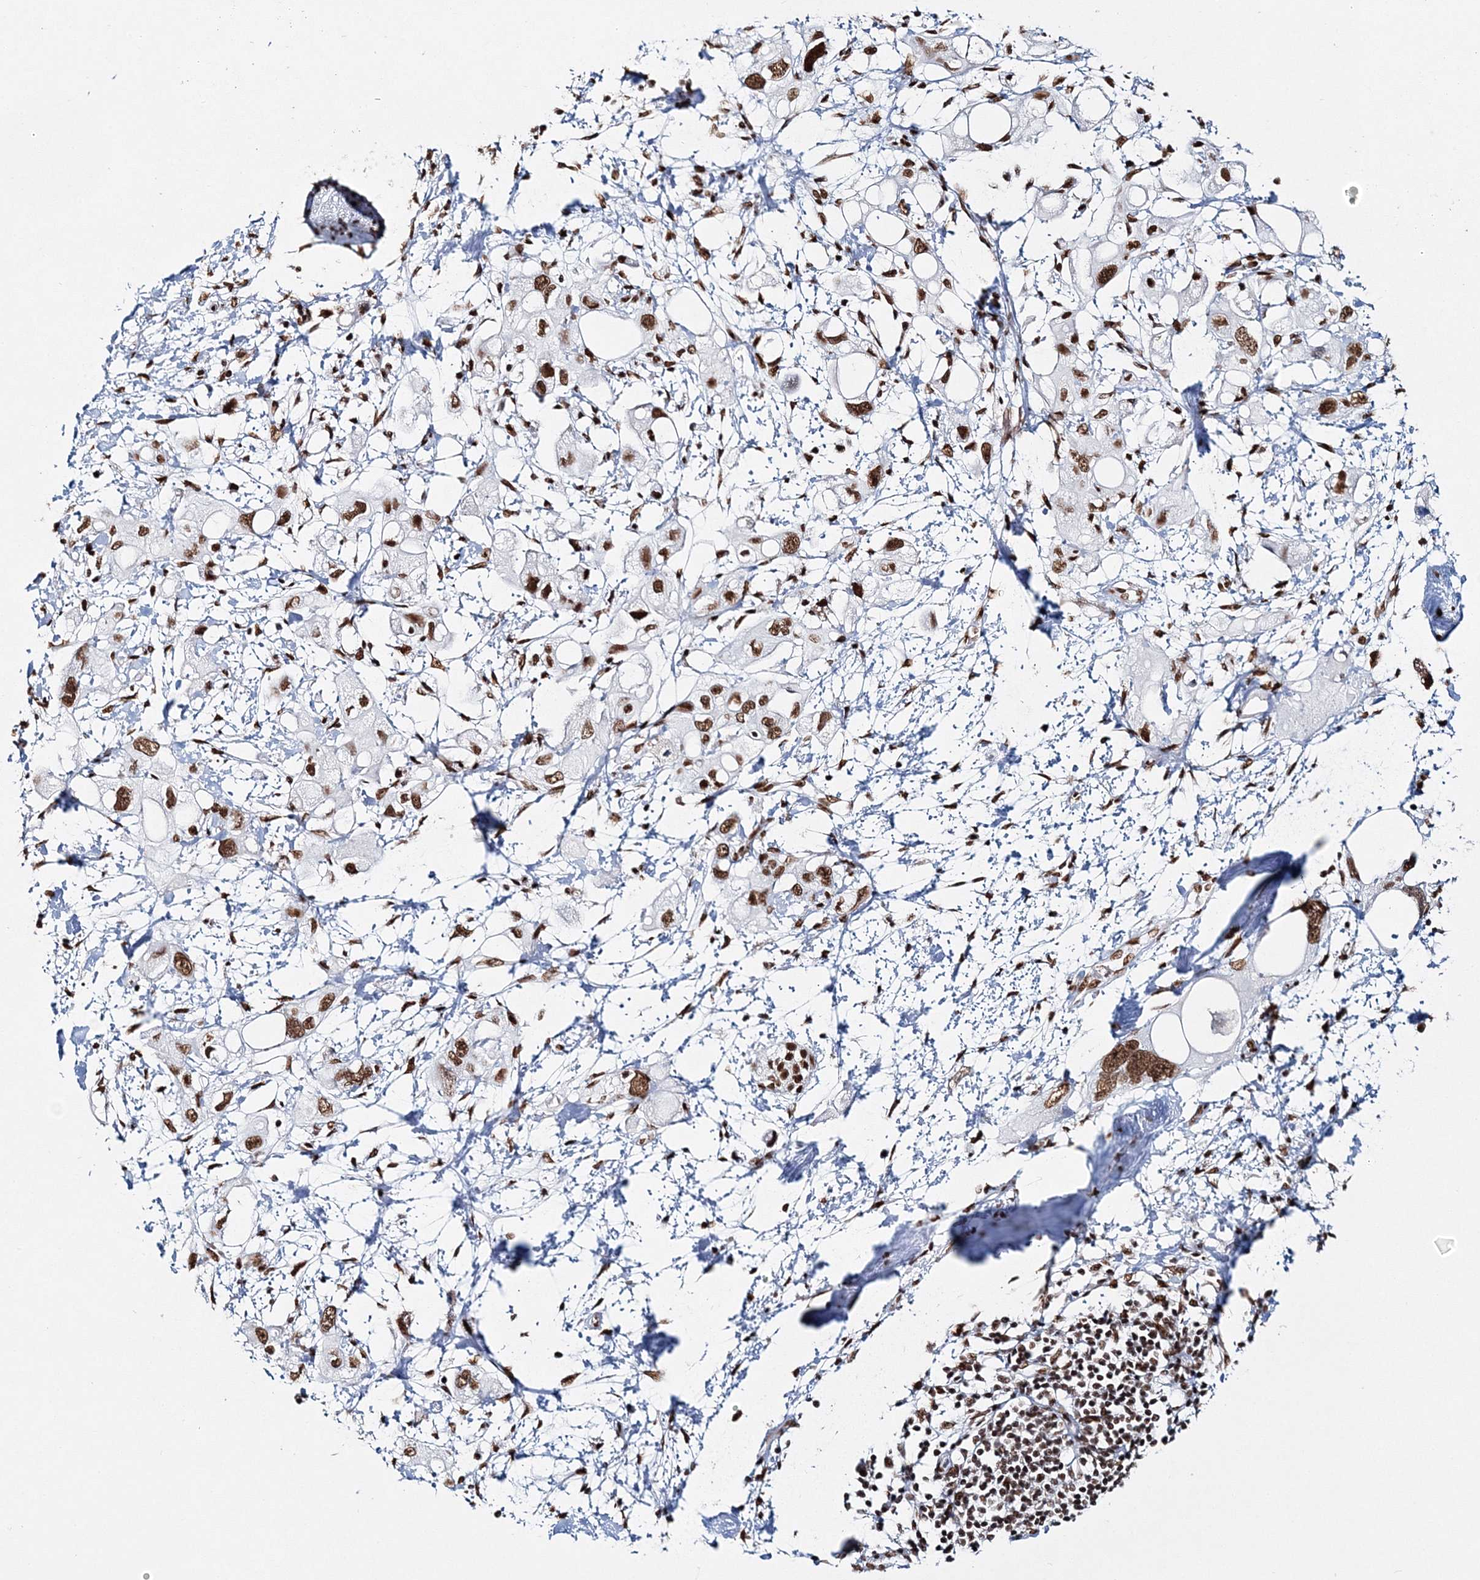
{"staining": {"intensity": "moderate", "quantity": ">75%", "location": "nuclear"}, "tissue": "pancreatic cancer", "cell_type": "Tumor cells", "image_type": "cancer", "snomed": [{"axis": "morphology", "description": "Adenocarcinoma, NOS"}, {"axis": "topography", "description": "Pancreas"}], "caption": "This photomicrograph reveals immunohistochemistry (IHC) staining of human pancreatic cancer (adenocarcinoma), with medium moderate nuclear staining in about >75% of tumor cells.", "gene": "QRICH1", "patient": {"sex": "female", "age": 56}}